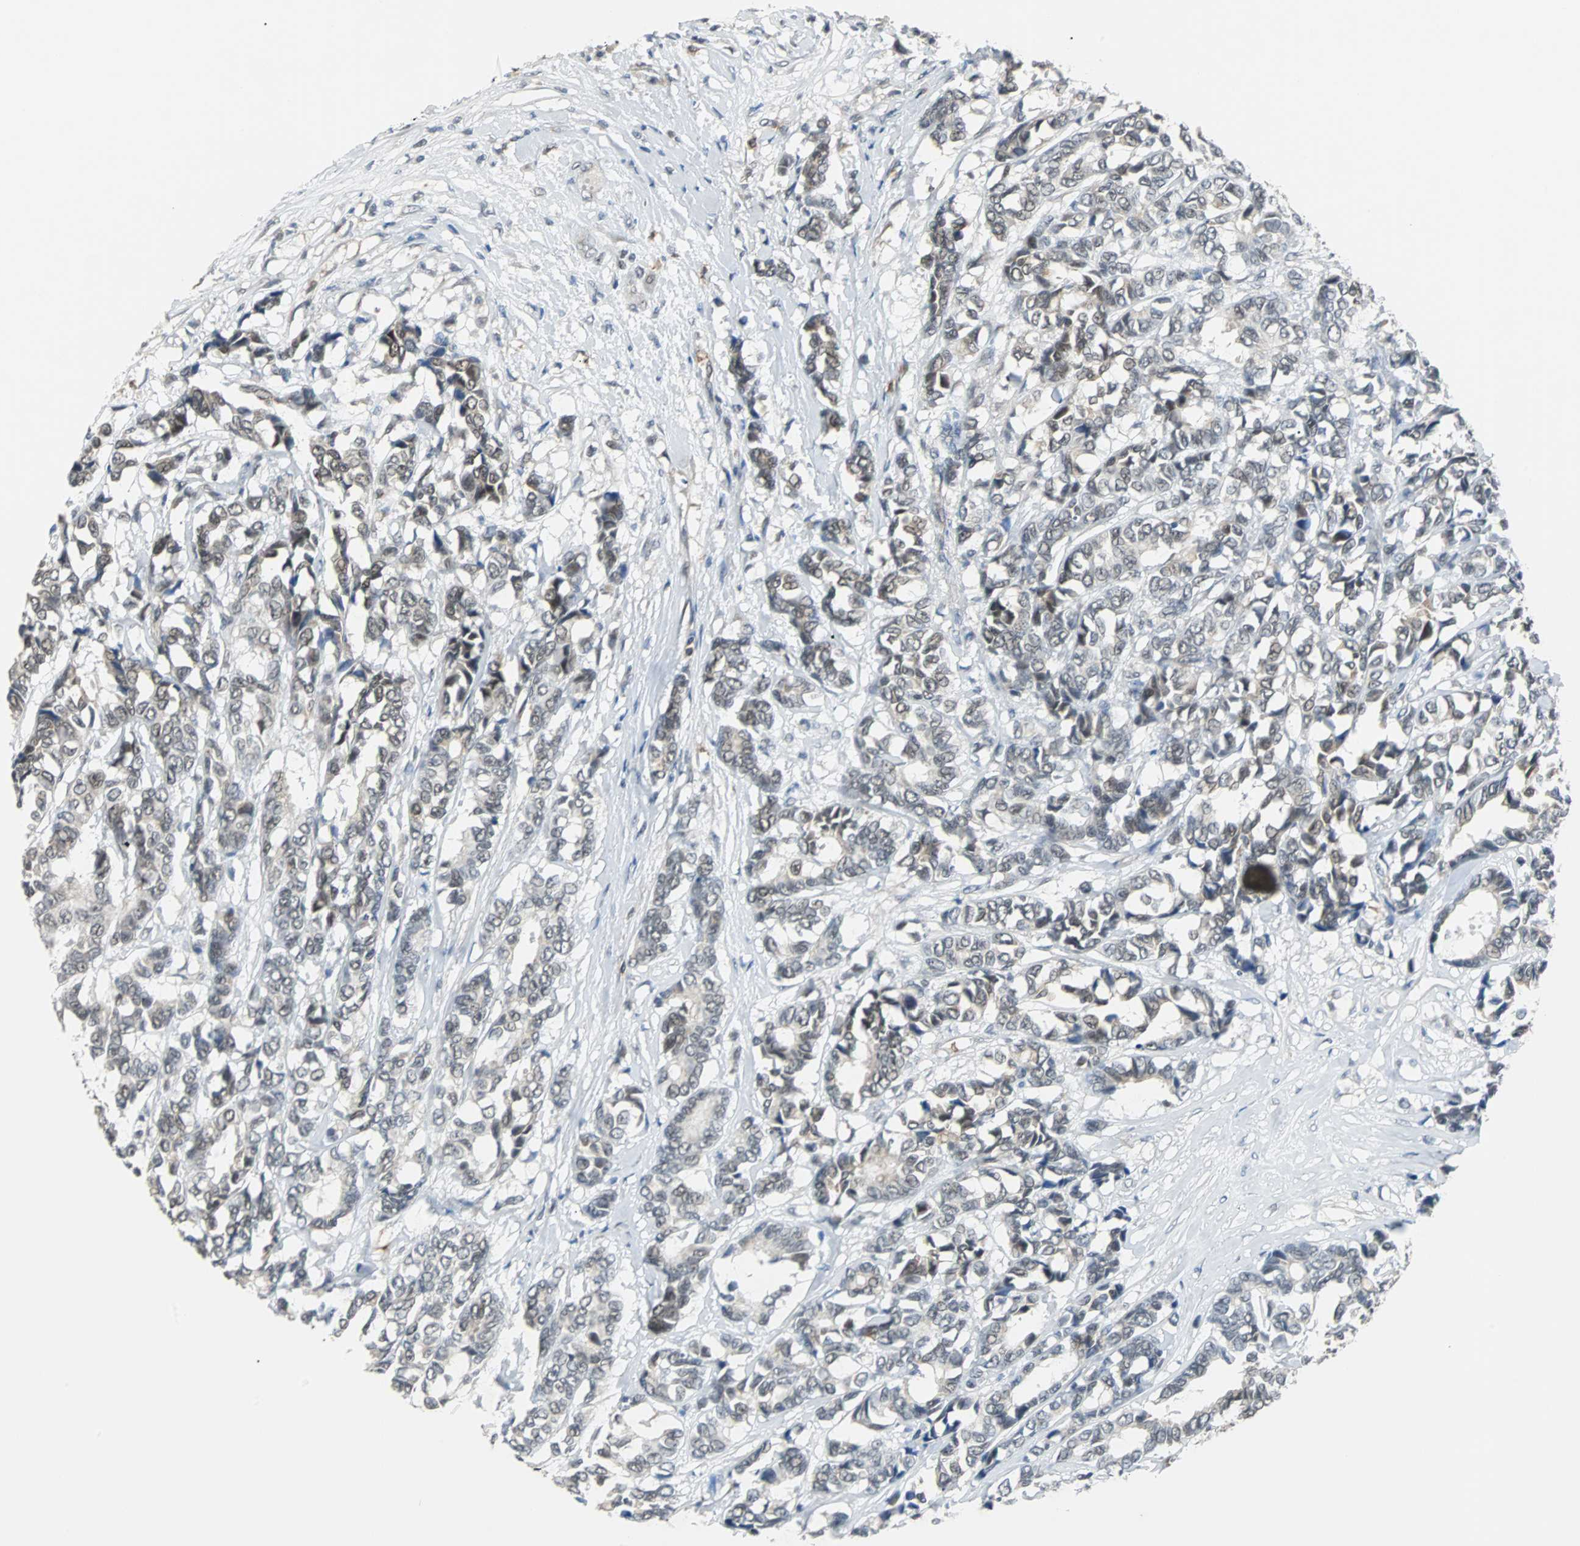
{"staining": {"intensity": "weak", "quantity": "<25%", "location": "nuclear"}, "tissue": "breast cancer", "cell_type": "Tumor cells", "image_type": "cancer", "snomed": [{"axis": "morphology", "description": "Duct carcinoma"}, {"axis": "topography", "description": "Breast"}], "caption": "Tumor cells show no significant staining in breast intraductal carcinoma.", "gene": "SIRT1", "patient": {"sex": "female", "age": 87}}